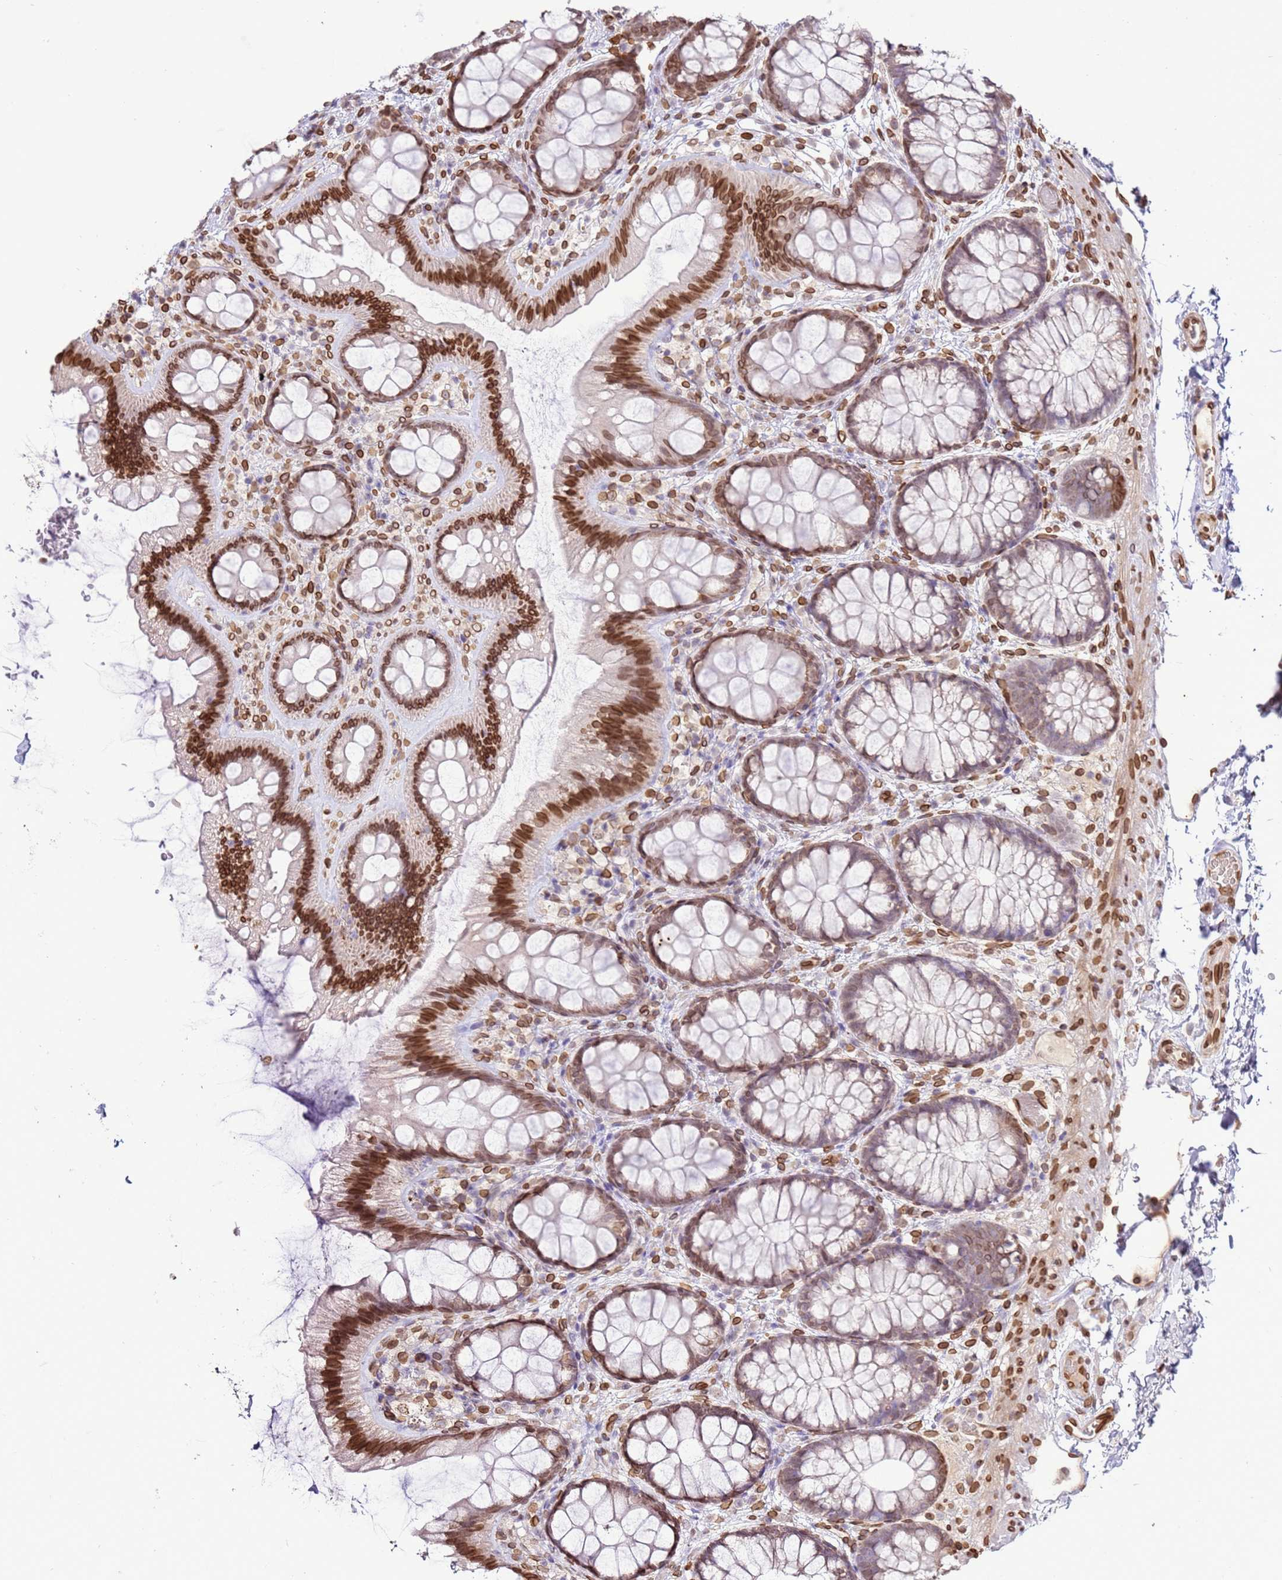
{"staining": {"intensity": "moderate", "quantity": ">75%", "location": "cytoplasmic/membranous,nuclear"}, "tissue": "colon", "cell_type": "Endothelial cells", "image_type": "normal", "snomed": [{"axis": "morphology", "description": "Normal tissue, NOS"}, {"axis": "topography", "description": "Colon"}], "caption": "A brown stain labels moderate cytoplasmic/membranous,nuclear expression of a protein in endothelial cells of normal human colon. The staining was performed using DAB to visualize the protein expression in brown, while the nuclei were stained in blue with hematoxylin (Magnification: 20x).", "gene": "TMEM47", "patient": {"sex": "male", "age": 46}}